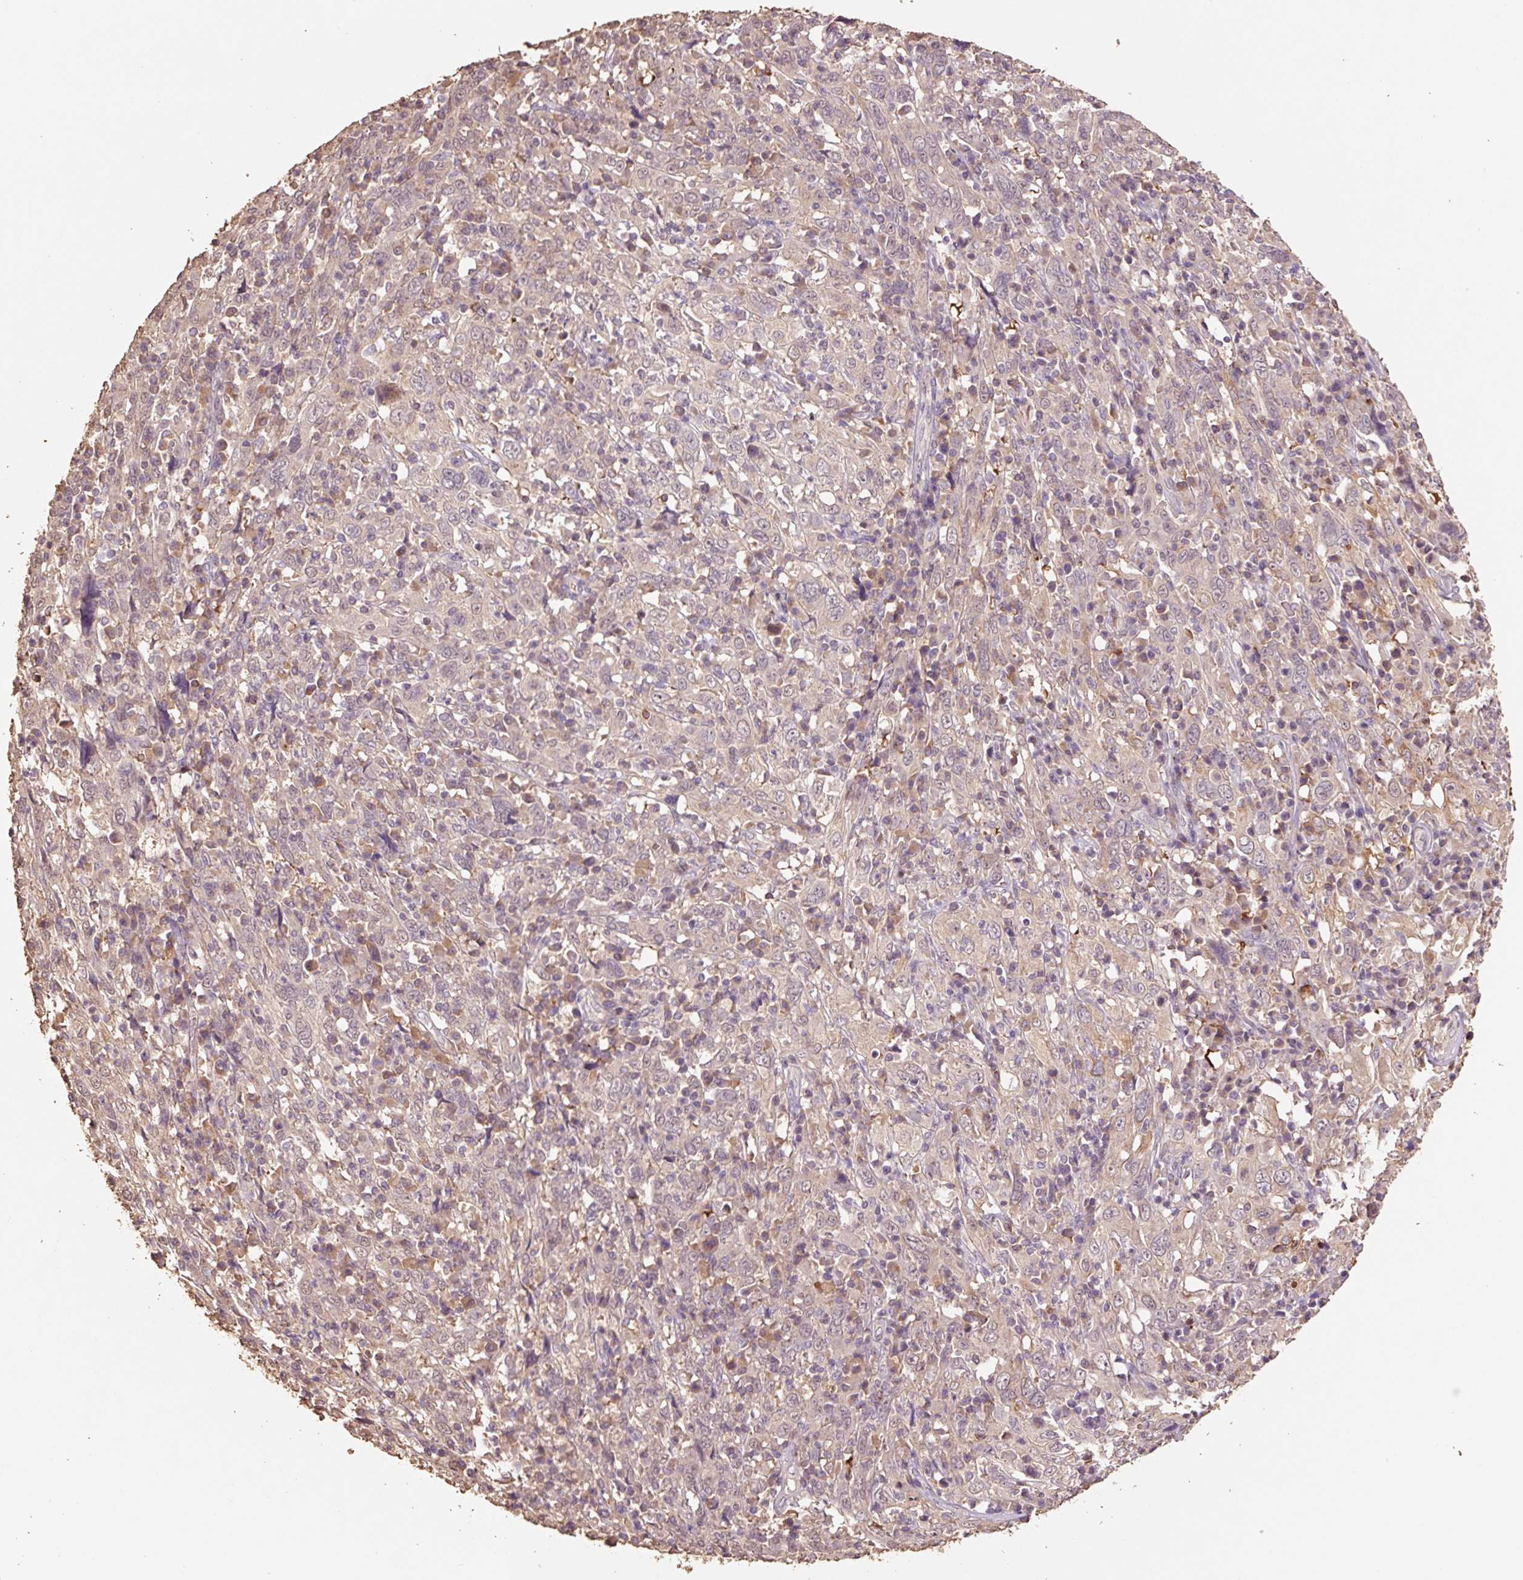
{"staining": {"intensity": "weak", "quantity": ">75%", "location": "cytoplasmic/membranous,nuclear"}, "tissue": "cervical cancer", "cell_type": "Tumor cells", "image_type": "cancer", "snomed": [{"axis": "morphology", "description": "Squamous cell carcinoma, NOS"}, {"axis": "topography", "description": "Cervix"}], "caption": "Weak cytoplasmic/membranous and nuclear staining for a protein is present in approximately >75% of tumor cells of squamous cell carcinoma (cervical) using IHC.", "gene": "HERC2", "patient": {"sex": "female", "age": 46}}